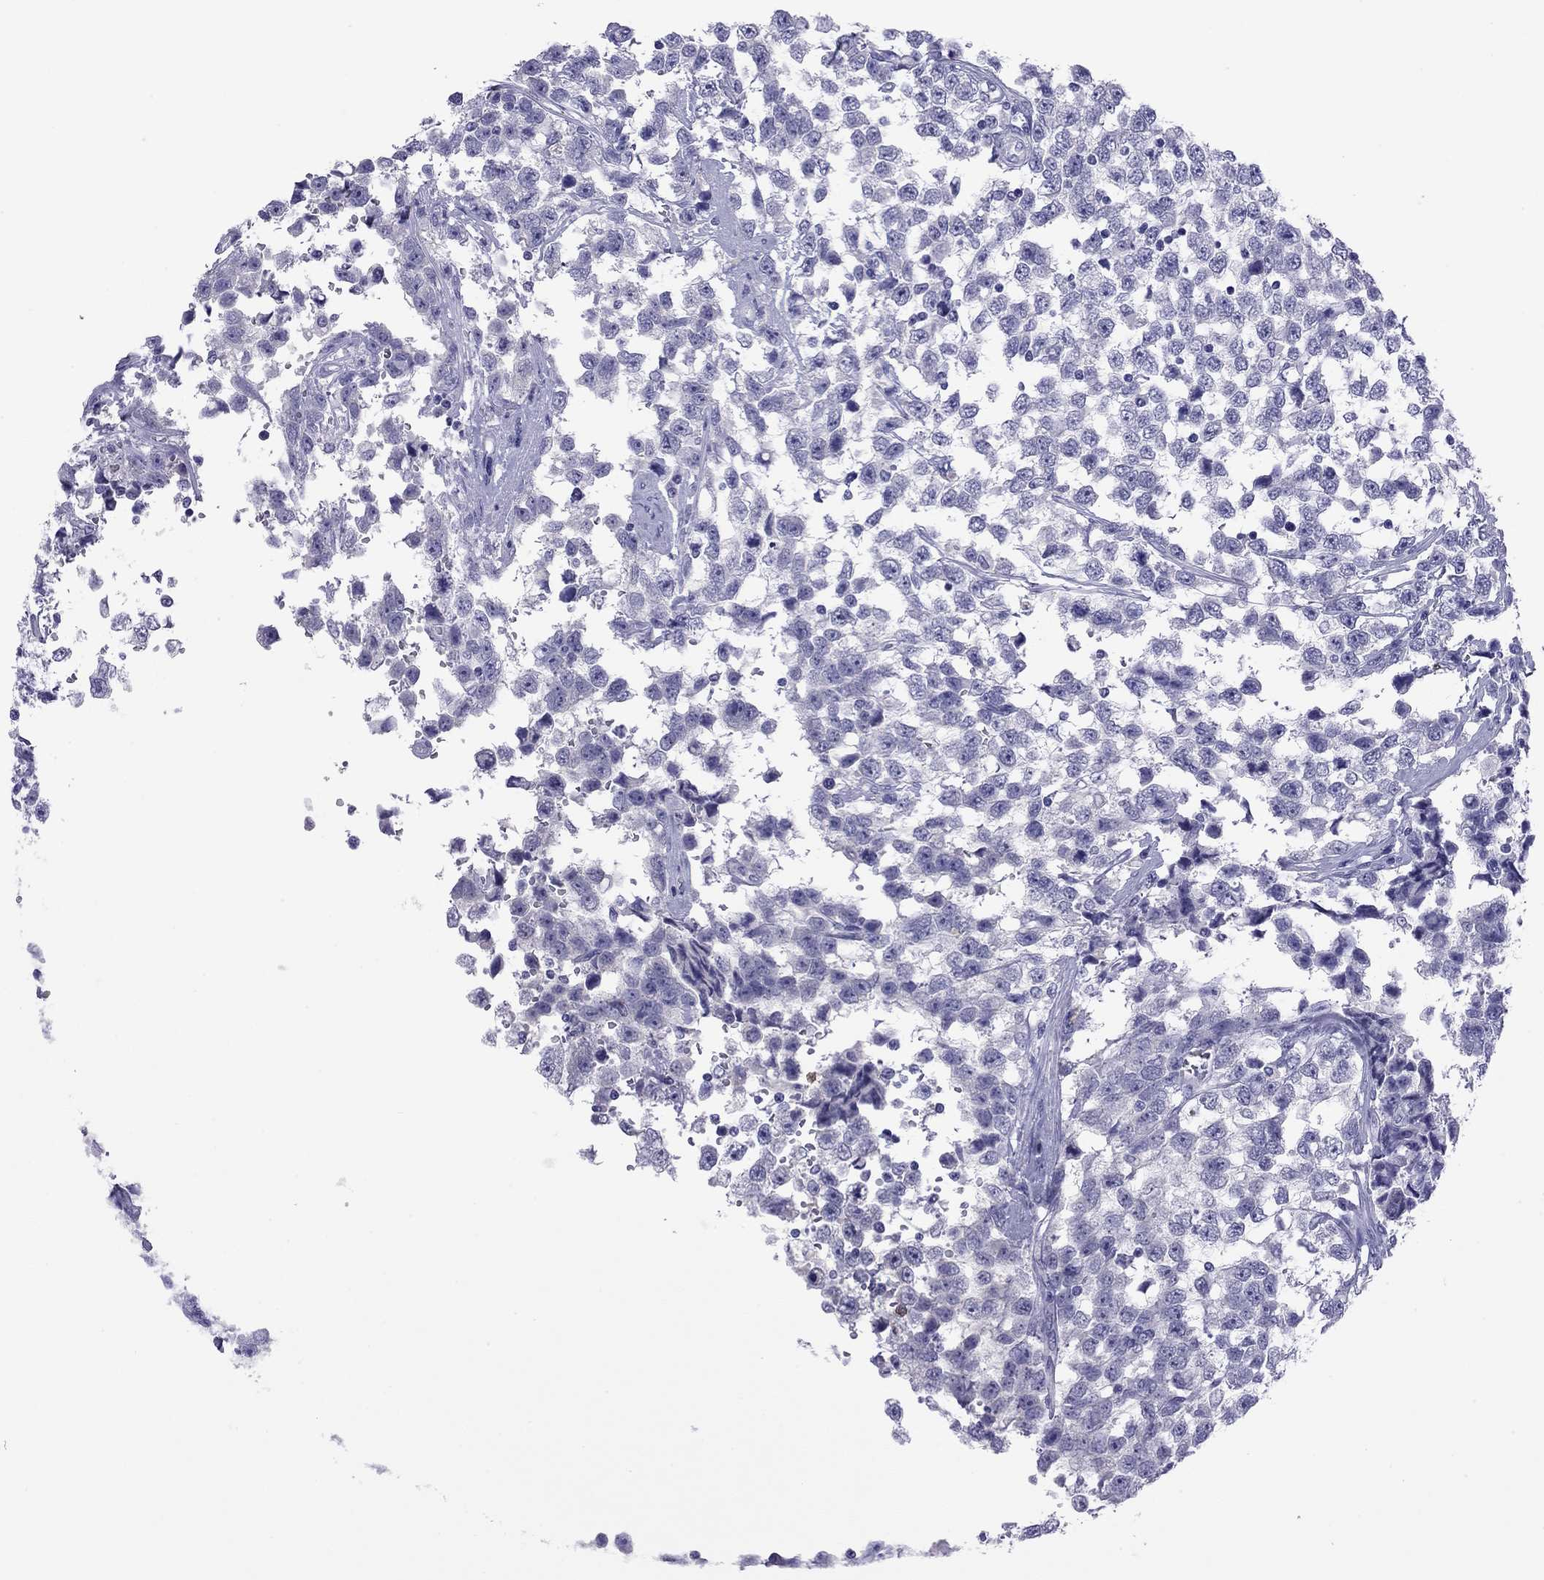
{"staining": {"intensity": "negative", "quantity": "none", "location": "none"}, "tissue": "testis cancer", "cell_type": "Tumor cells", "image_type": "cancer", "snomed": [{"axis": "morphology", "description": "Seminoma, NOS"}, {"axis": "topography", "description": "Testis"}], "caption": "Tumor cells show no significant positivity in testis cancer (seminoma).", "gene": "ODF4", "patient": {"sex": "male", "age": 34}}